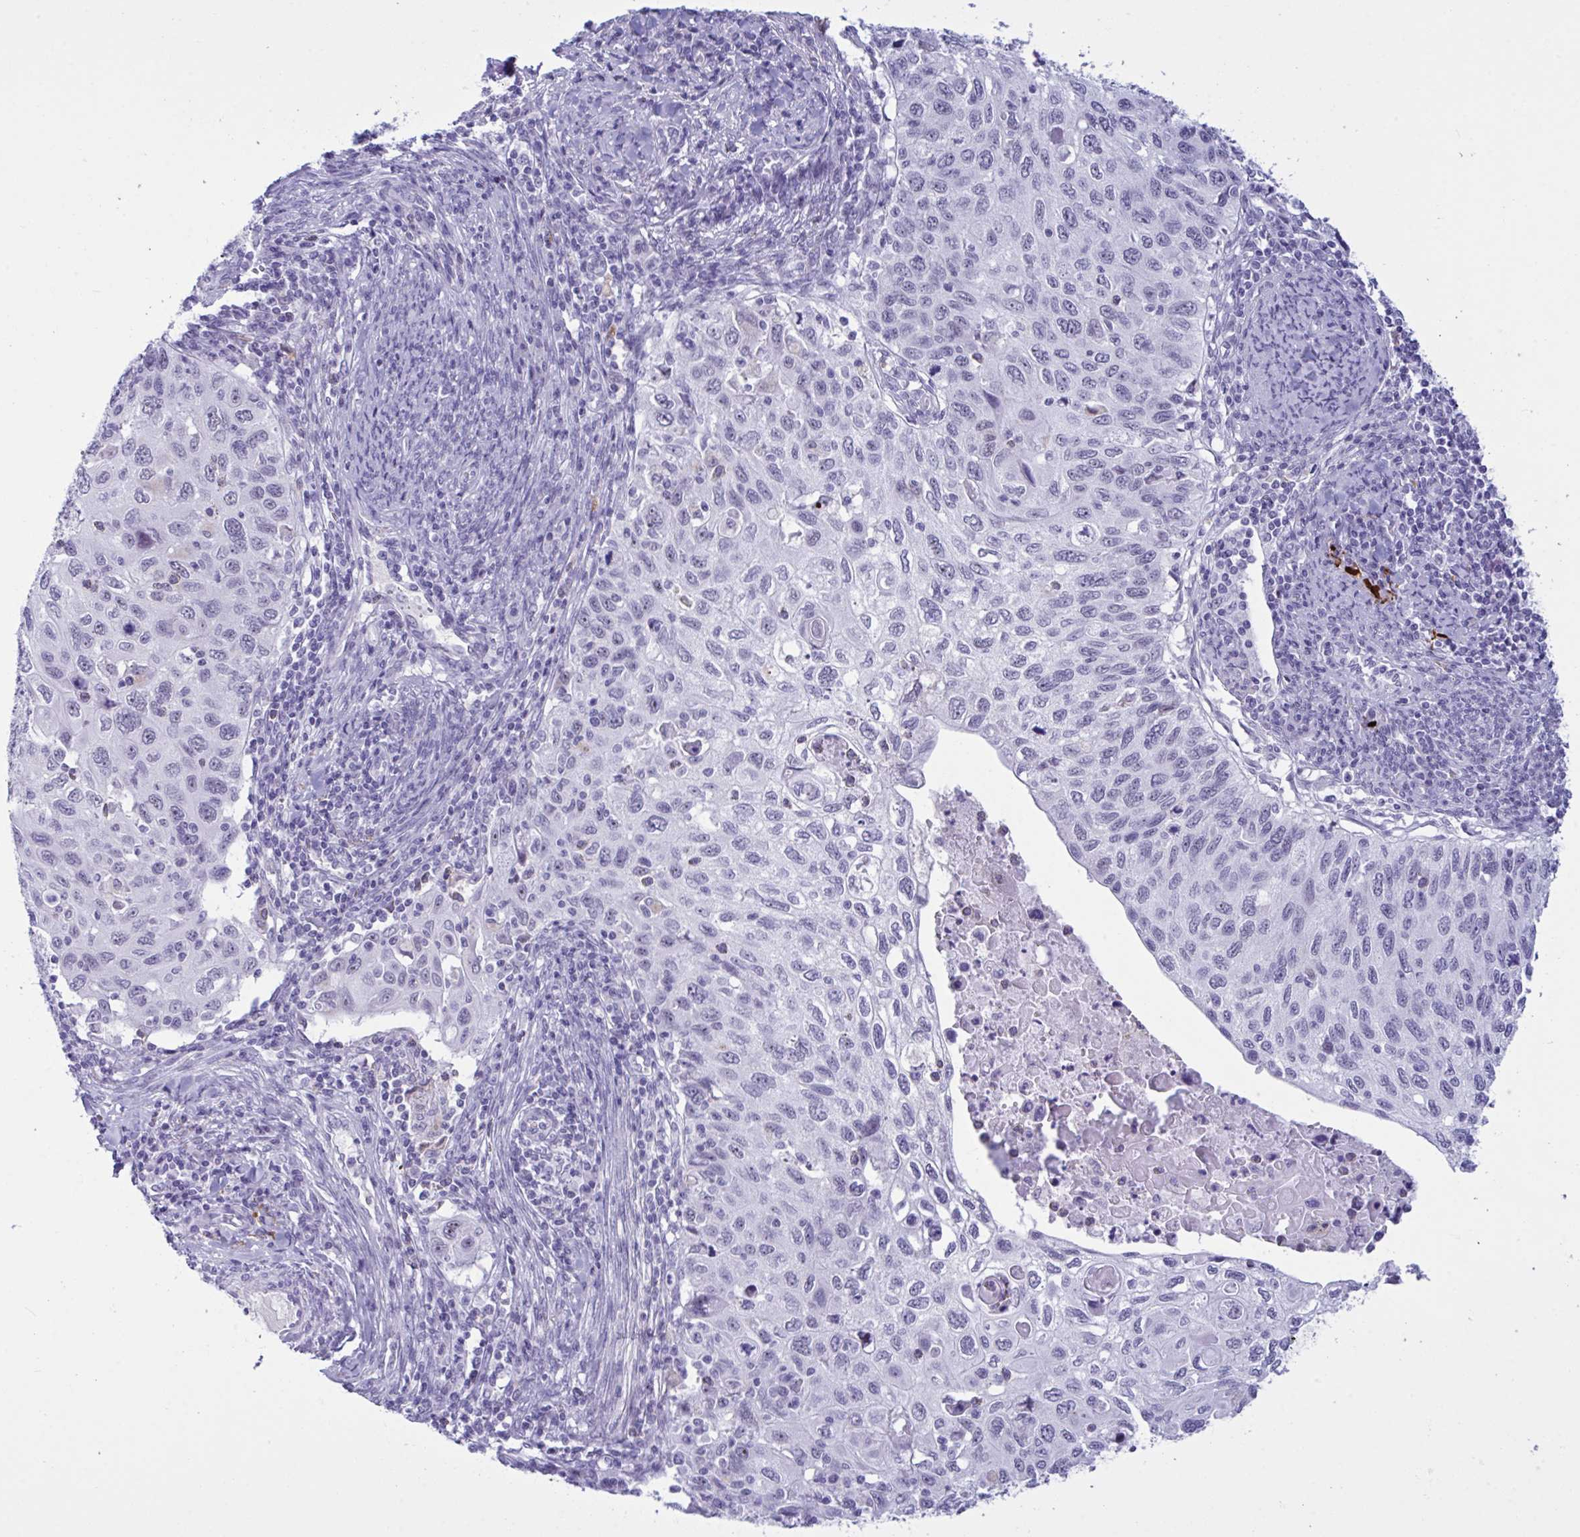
{"staining": {"intensity": "negative", "quantity": "none", "location": "none"}, "tissue": "cervical cancer", "cell_type": "Tumor cells", "image_type": "cancer", "snomed": [{"axis": "morphology", "description": "Squamous cell carcinoma, NOS"}, {"axis": "topography", "description": "Cervix"}], "caption": "Histopathology image shows no protein staining in tumor cells of cervical cancer (squamous cell carcinoma) tissue. The staining is performed using DAB brown chromogen with nuclei counter-stained in using hematoxylin.", "gene": "ELN", "patient": {"sex": "female", "age": 70}}